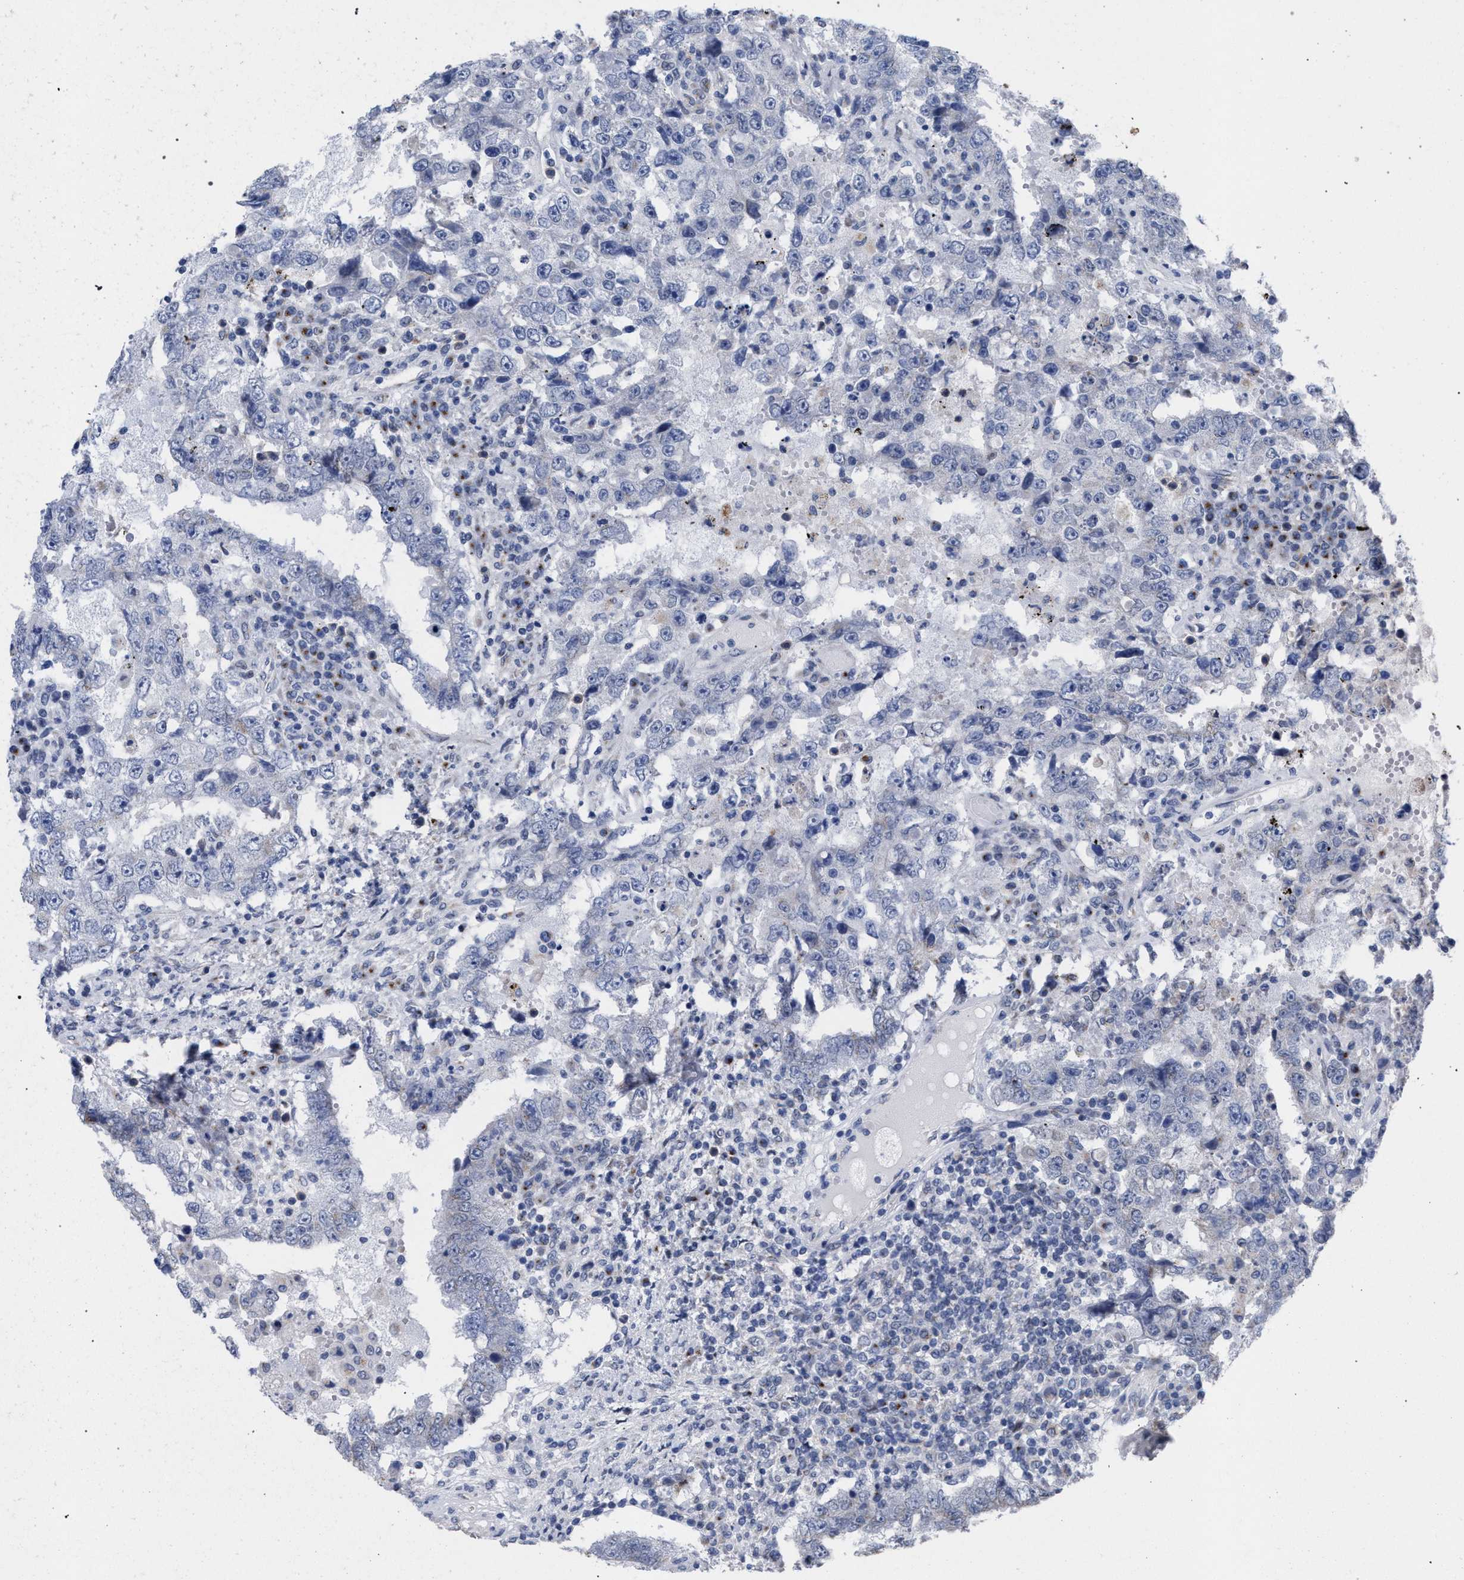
{"staining": {"intensity": "negative", "quantity": "none", "location": "none"}, "tissue": "testis cancer", "cell_type": "Tumor cells", "image_type": "cancer", "snomed": [{"axis": "morphology", "description": "Carcinoma, Embryonal, NOS"}, {"axis": "topography", "description": "Testis"}], "caption": "There is no significant staining in tumor cells of testis cancer.", "gene": "GOLGA2", "patient": {"sex": "male", "age": 26}}